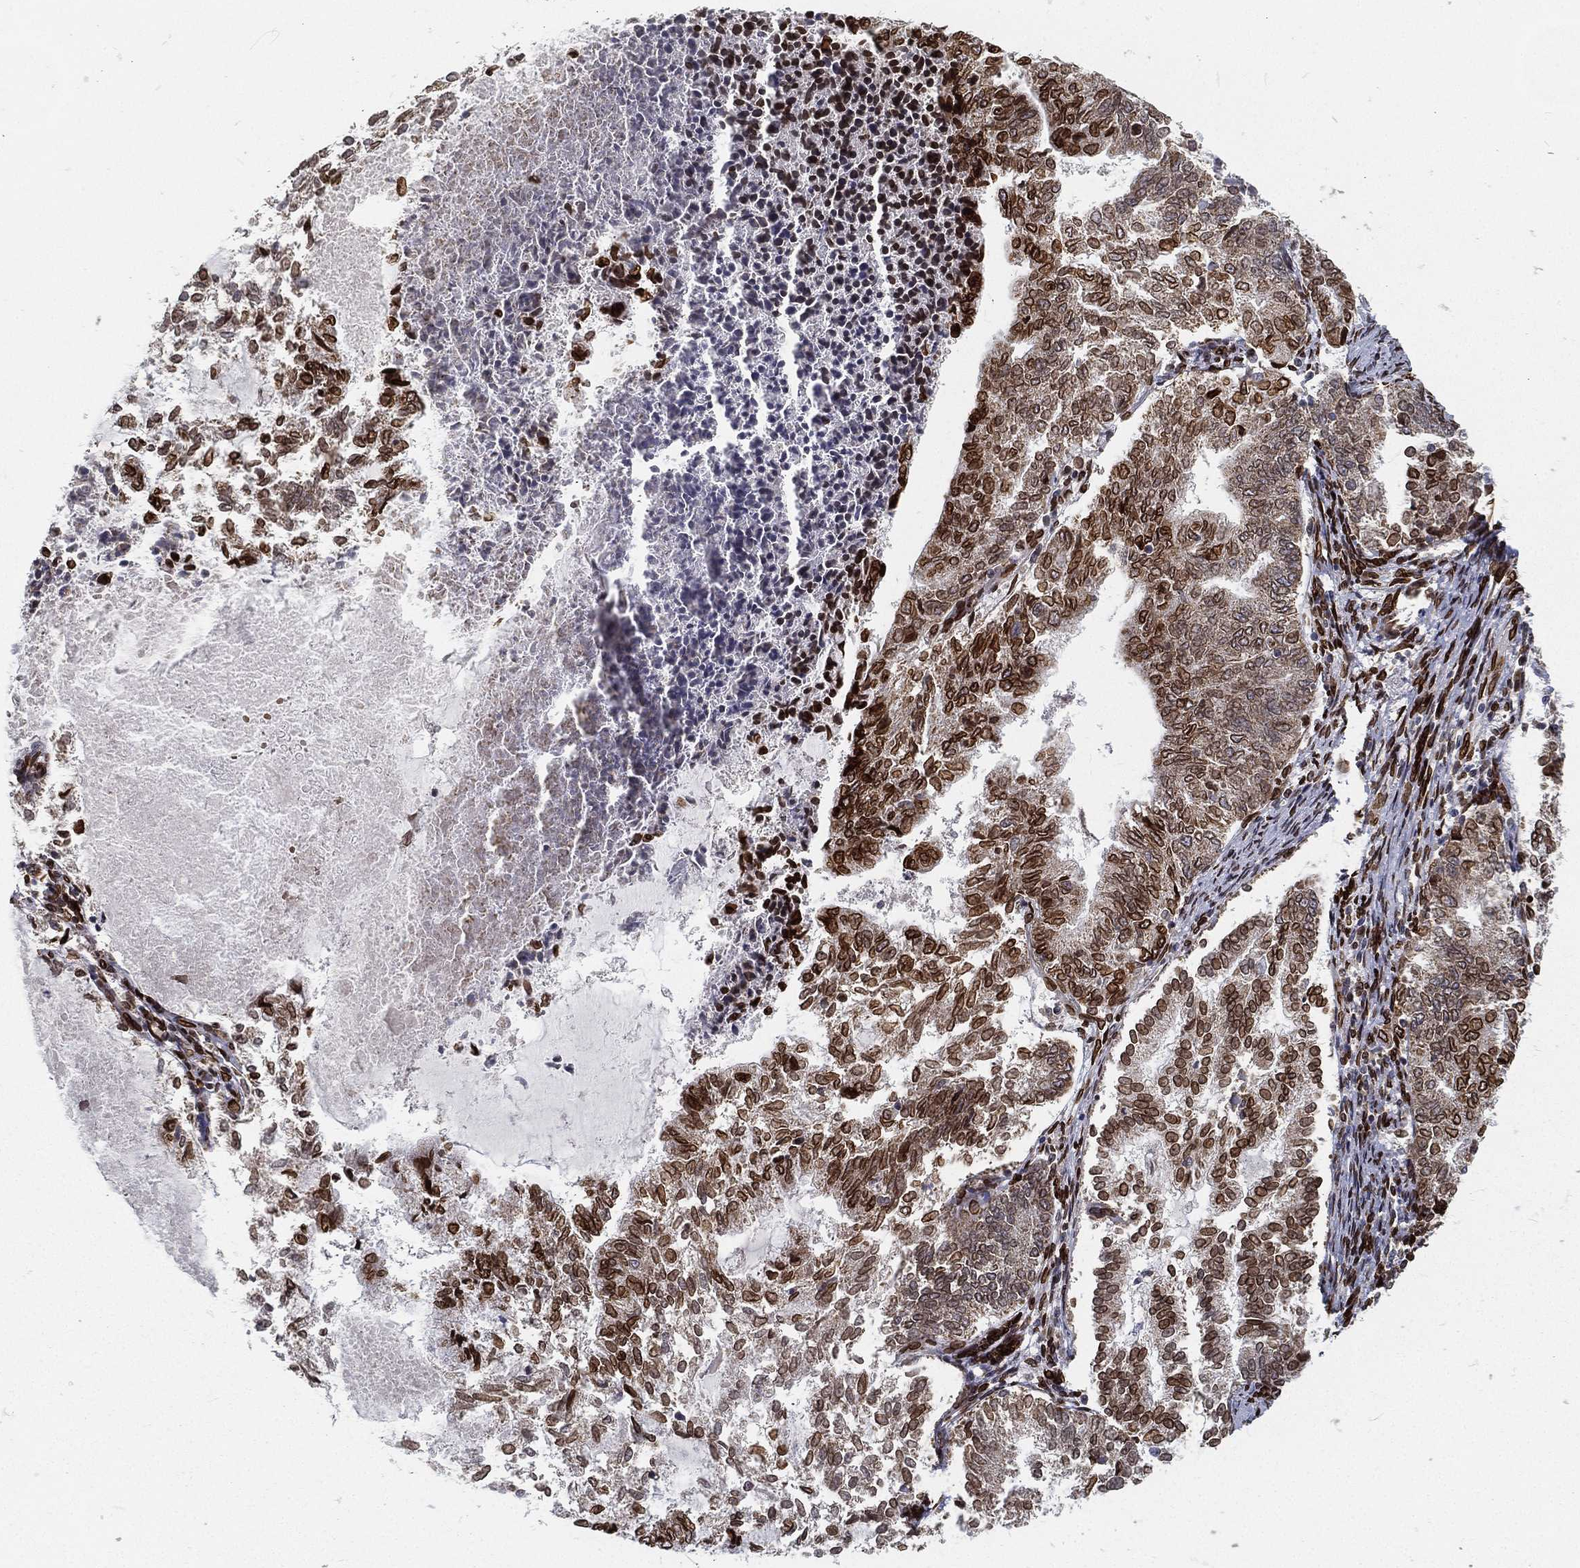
{"staining": {"intensity": "strong", "quantity": "25%-75%", "location": "cytoplasmic/membranous,nuclear"}, "tissue": "endometrial cancer", "cell_type": "Tumor cells", "image_type": "cancer", "snomed": [{"axis": "morphology", "description": "Adenocarcinoma, NOS"}, {"axis": "topography", "description": "Endometrium"}], "caption": "The immunohistochemical stain shows strong cytoplasmic/membranous and nuclear positivity in tumor cells of endometrial cancer tissue.", "gene": "PALB2", "patient": {"sex": "female", "age": 65}}